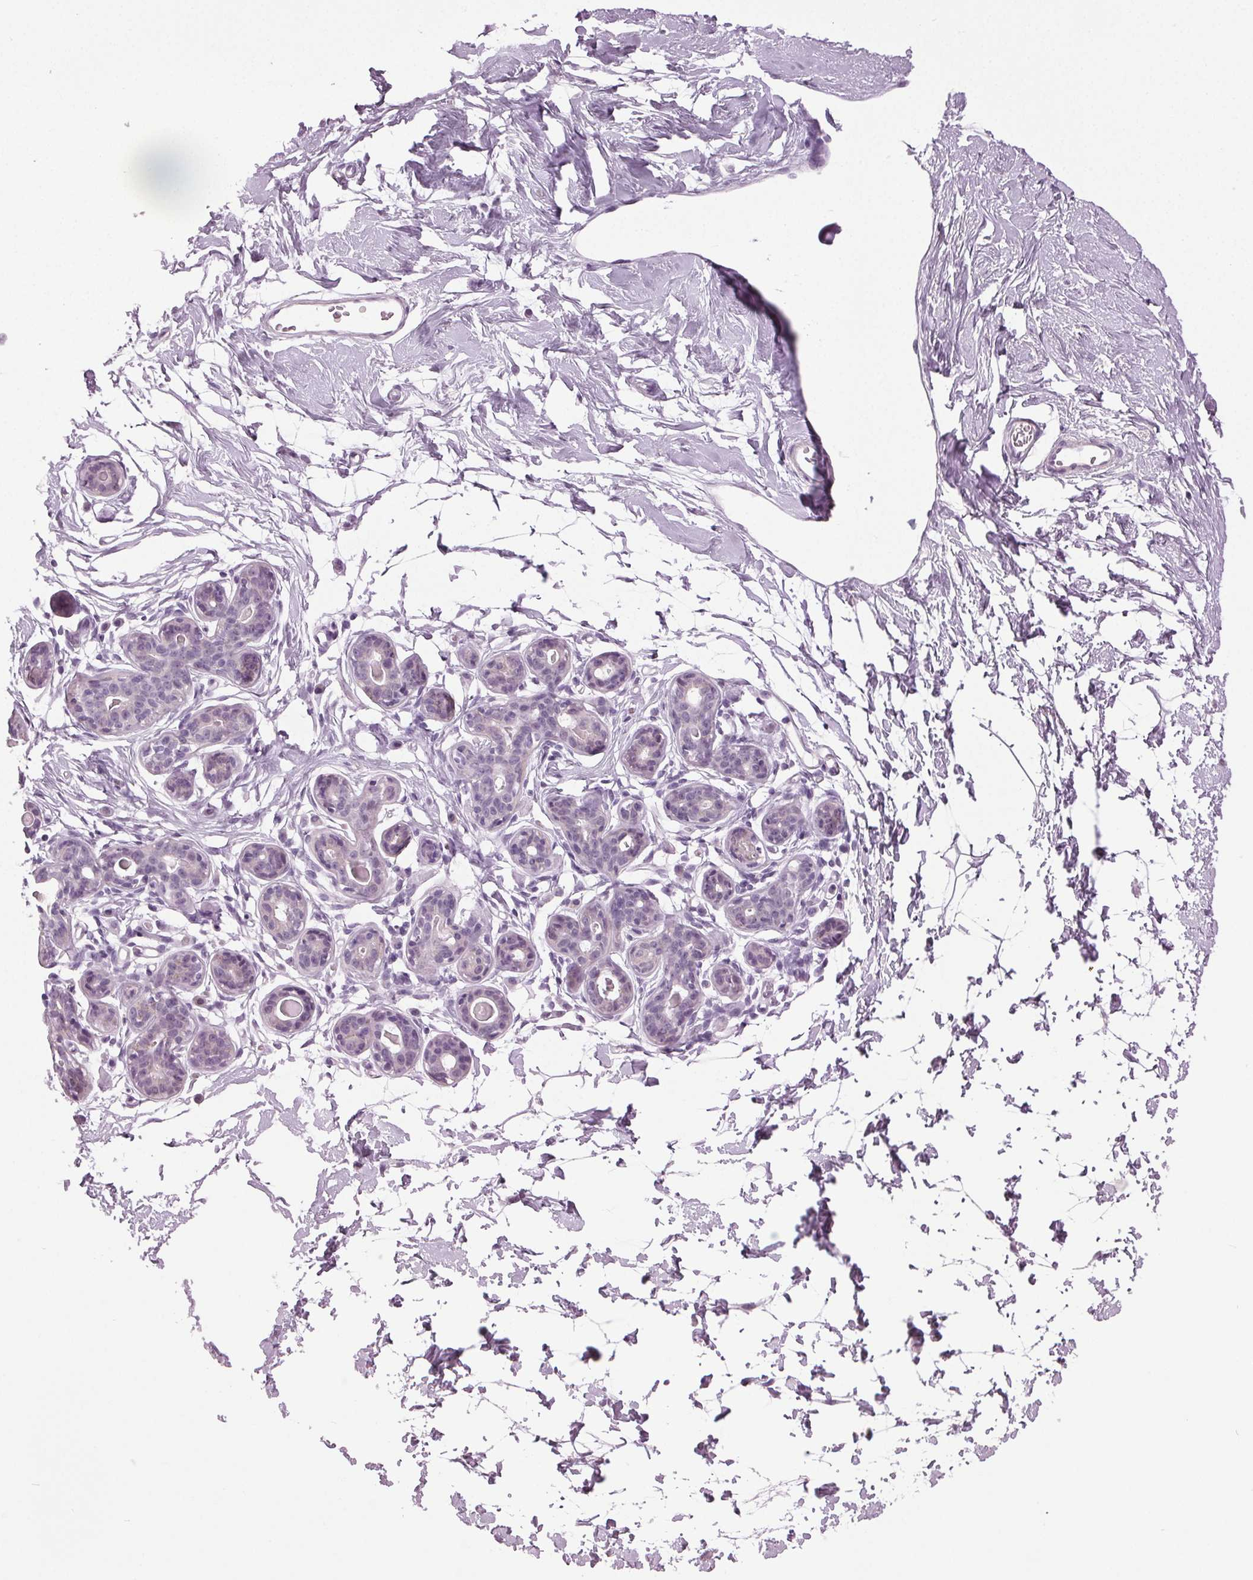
{"staining": {"intensity": "negative", "quantity": "none", "location": "none"}, "tissue": "breast", "cell_type": "Adipocytes", "image_type": "normal", "snomed": [{"axis": "morphology", "description": "Normal tissue, NOS"}, {"axis": "topography", "description": "Breast"}], "caption": "A high-resolution histopathology image shows immunohistochemistry staining of benign breast, which reveals no significant positivity in adipocytes.", "gene": "DNAH12", "patient": {"sex": "female", "age": 45}}